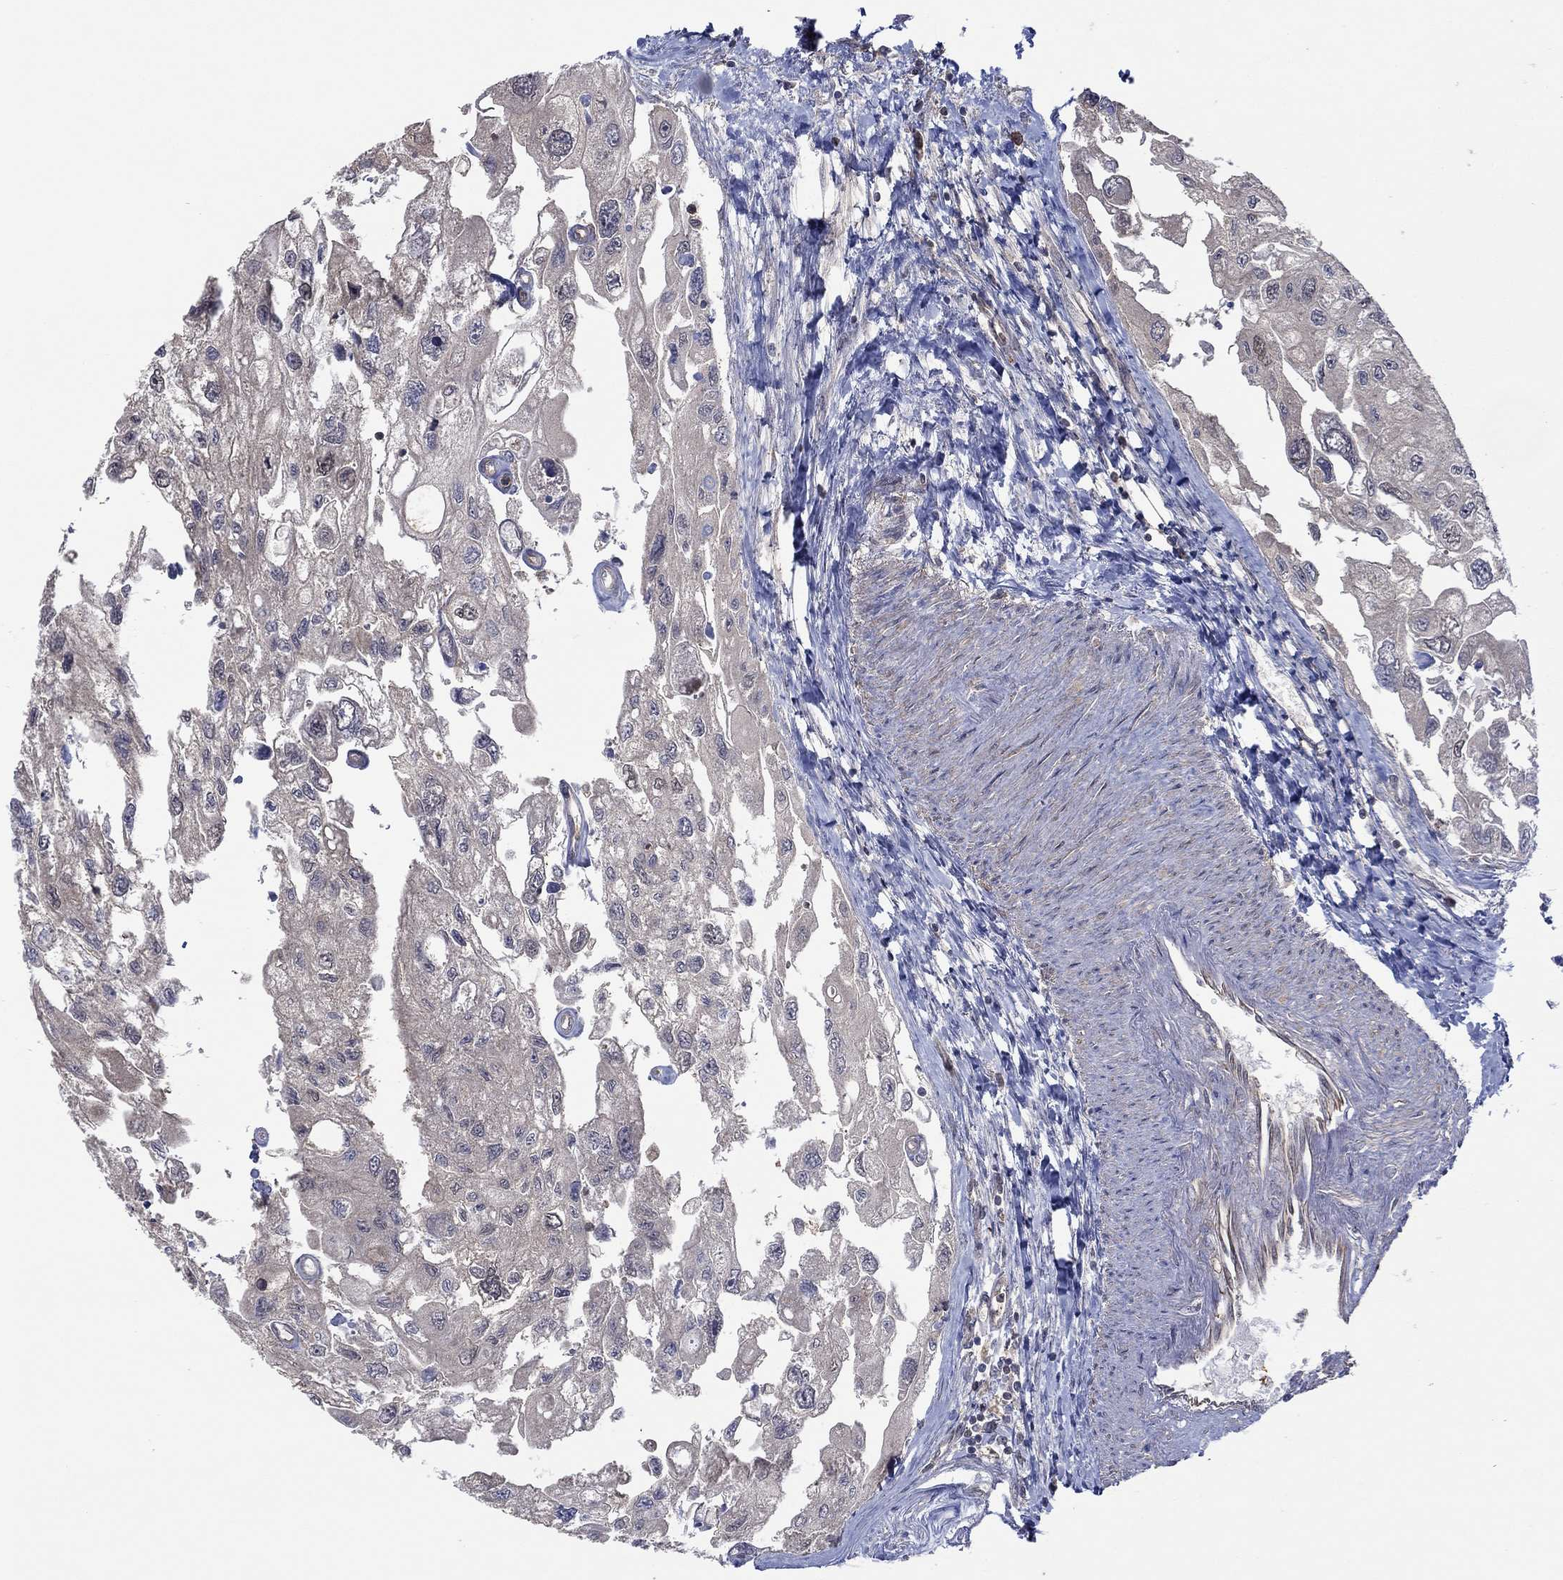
{"staining": {"intensity": "negative", "quantity": "none", "location": "none"}, "tissue": "urothelial cancer", "cell_type": "Tumor cells", "image_type": "cancer", "snomed": [{"axis": "morphology", "description": "Urothelial carcinoma, High grade"}, {"axis": "topography", "description": "Urinary bladder"}], "caption": "A photomicrograph of urothelial cancer stained for a protein reveals no brown staining in tumor cells. The staining is performed using DAB brown chromogen with nuclei counter-stained in using hematoxylin.", "gene": "RNF114", "patient": {"sex": "male", "age": 59}}